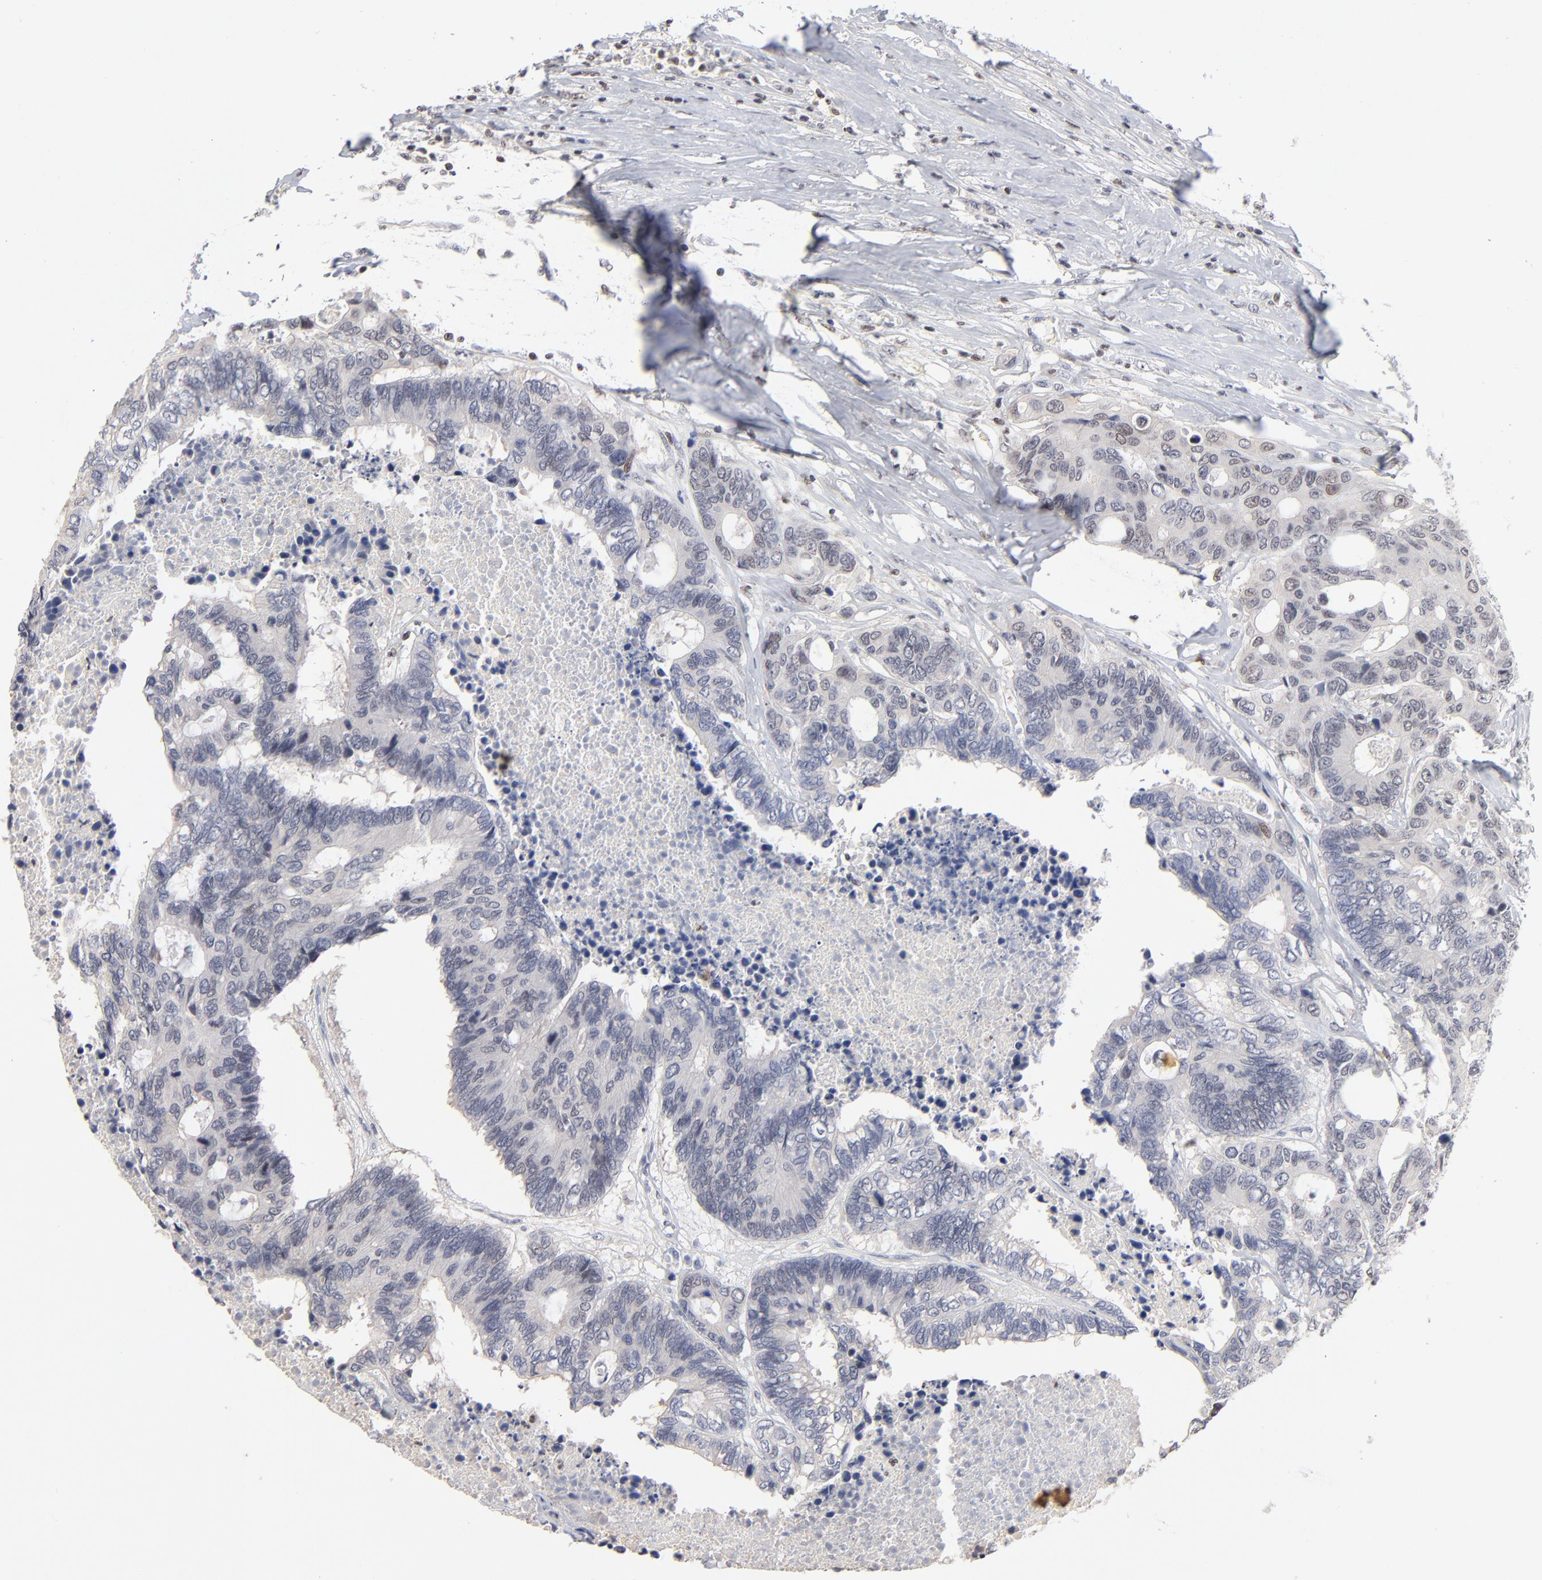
{"staining": {"intensity": "weak", "quantity": "<25%", "location": "nuclear"}, "tissue": "colorectal cancer", "cell_type": "Tumor cells", "image_type": "cancer", "snomed": [{"axis": "morphology", "description": "Adenocarcinoma, NOS"}, {"axis": "topography", "description": "Rectum"}], "caption": "Tumor cells are negative for protein expression in human colorectal adenocarcinoma.", "gene": "MAX", "patient": {"sex": "male", "age": 55}}